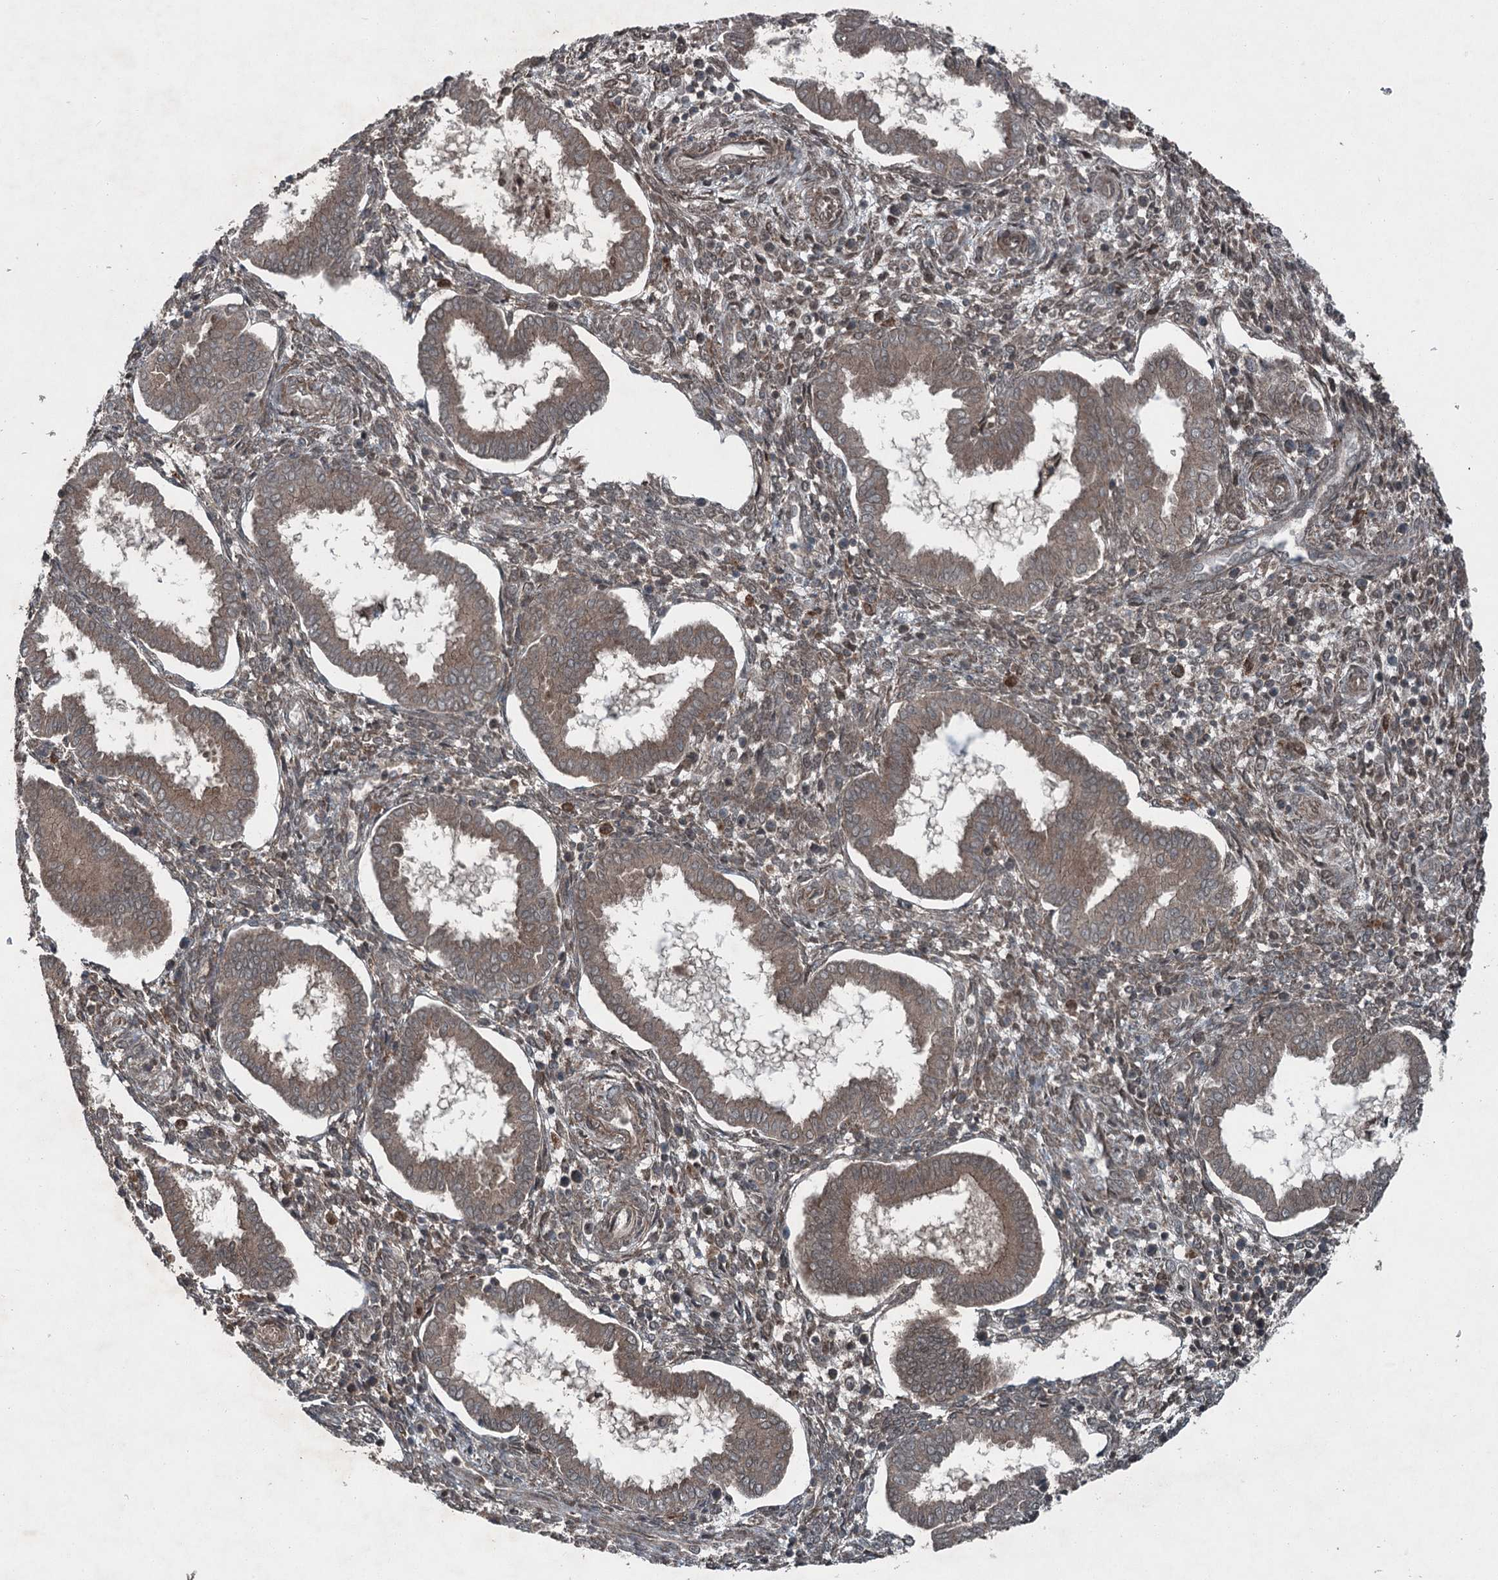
{"staining": {"intensity": "weak", "quantity": "25%-75%", "location": "cytoplasmic/membranous"}, "tissue": "endometrium", "cell_type": "Cells in endometrial stroma", "image_type": "normal", "snomed": [{"axis": "morphology", "description": "Normal tissue, NOS"}, {"axis": "topography", "description": "Endometrium"}], "caption": "Immunohistochemistry (DAB (3,3'-diaminobenzidine)) staining of normal human endometrium shows weak cytoplasmic/membranous protein positivity in about 25%-75% of cells in endometrial stroma.", "gene": "BORCS7", "patient": {"sex": "female", "age": 24}}